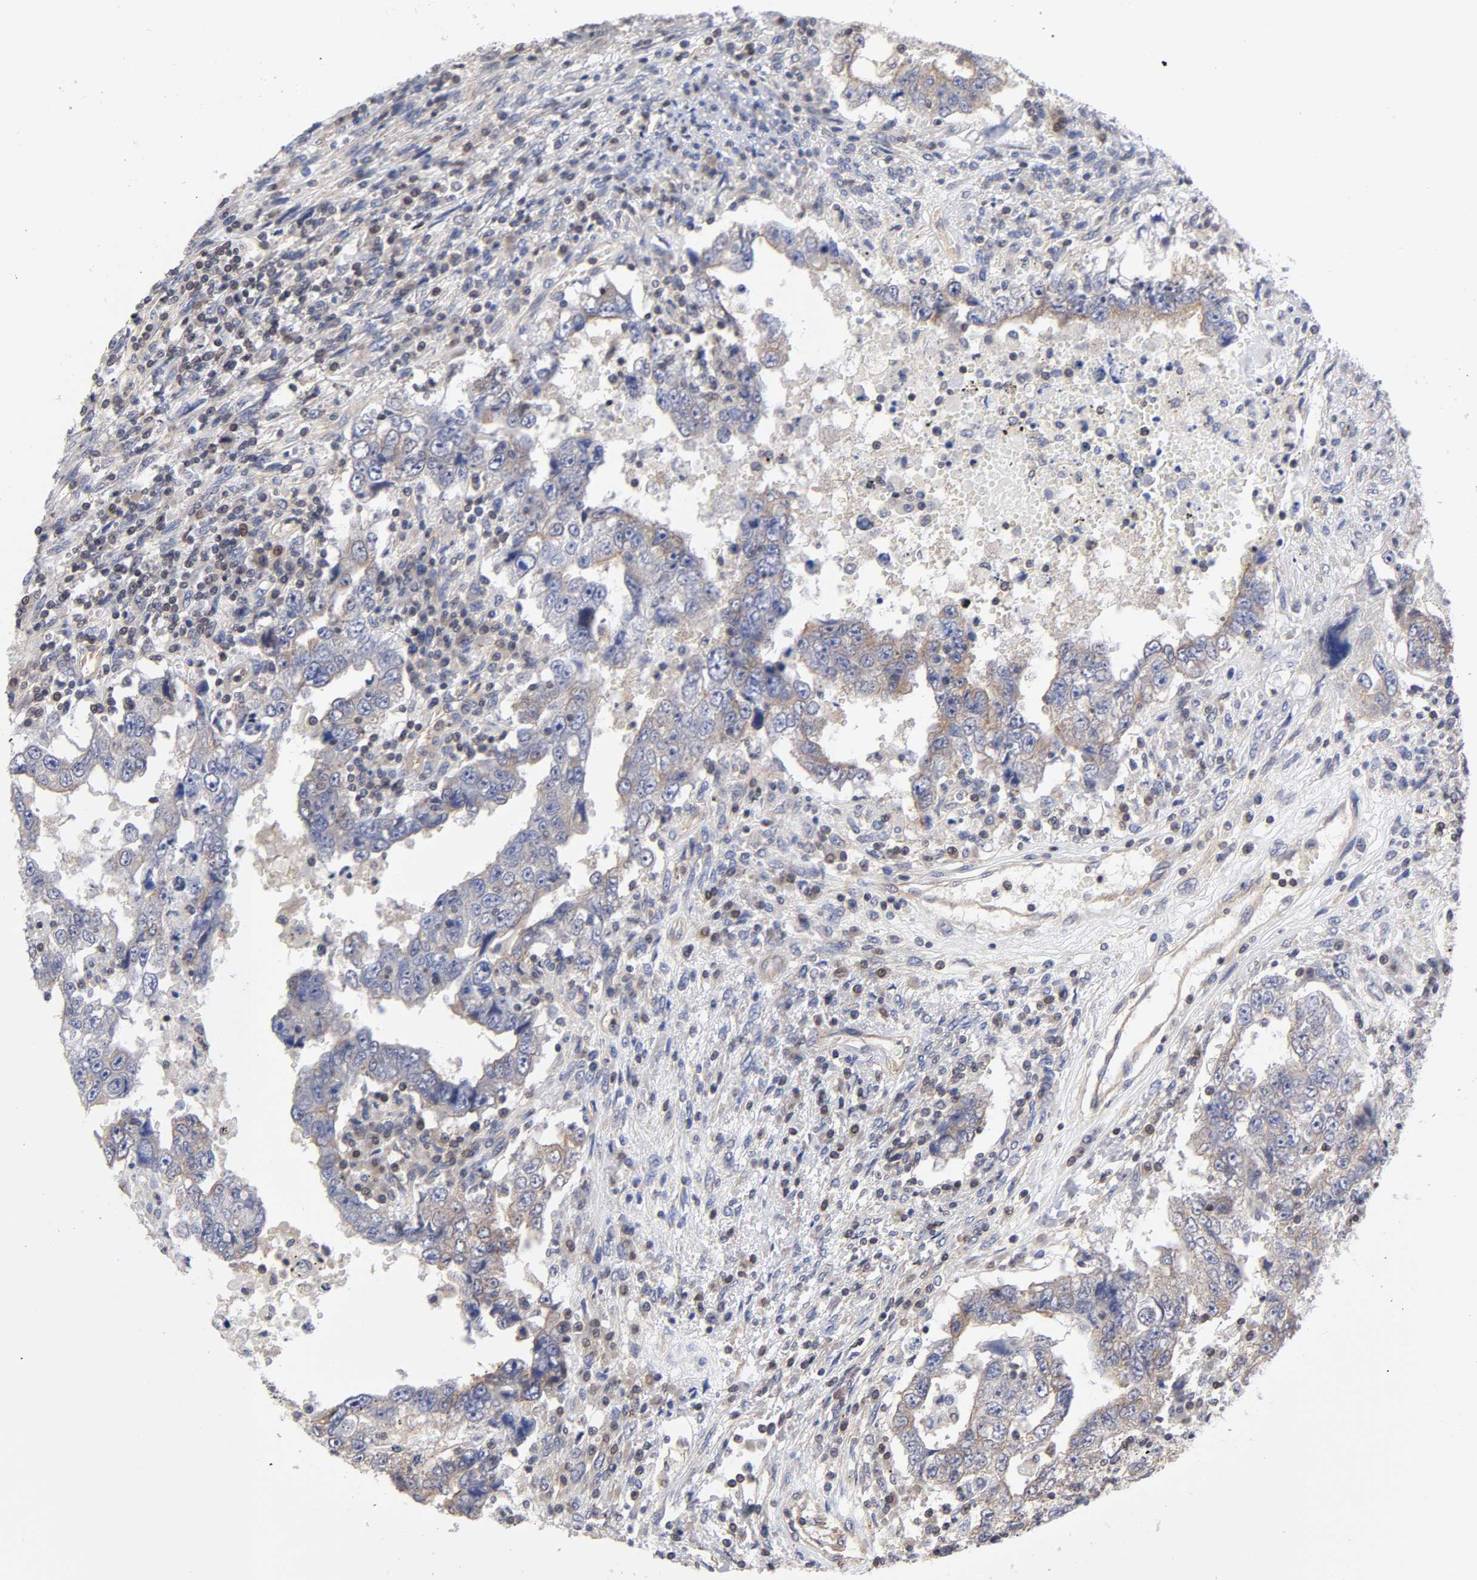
{"staining": {"intensity": "weak", "quantity": "25%-75%", "location": "cytoplasmic/membranous"}, "tissue": "testis cancer", "cell_type": "Tumor cells", "image_type": "cancer", "snomed": [{"axis": "morphology", "description": "Carcinoma, Embryonal, NOS"}, {"axis": "topography", "description": "Testis"}], "caption": "Testis cancer (embryonal carcinoma) stained with a brown dye shows weak cytoplasmic/membranous positive positivity in approximately 25%-75% of tumor cells.", "gene": "STRN3", "patient": {"sex": "male", "age": 26}}